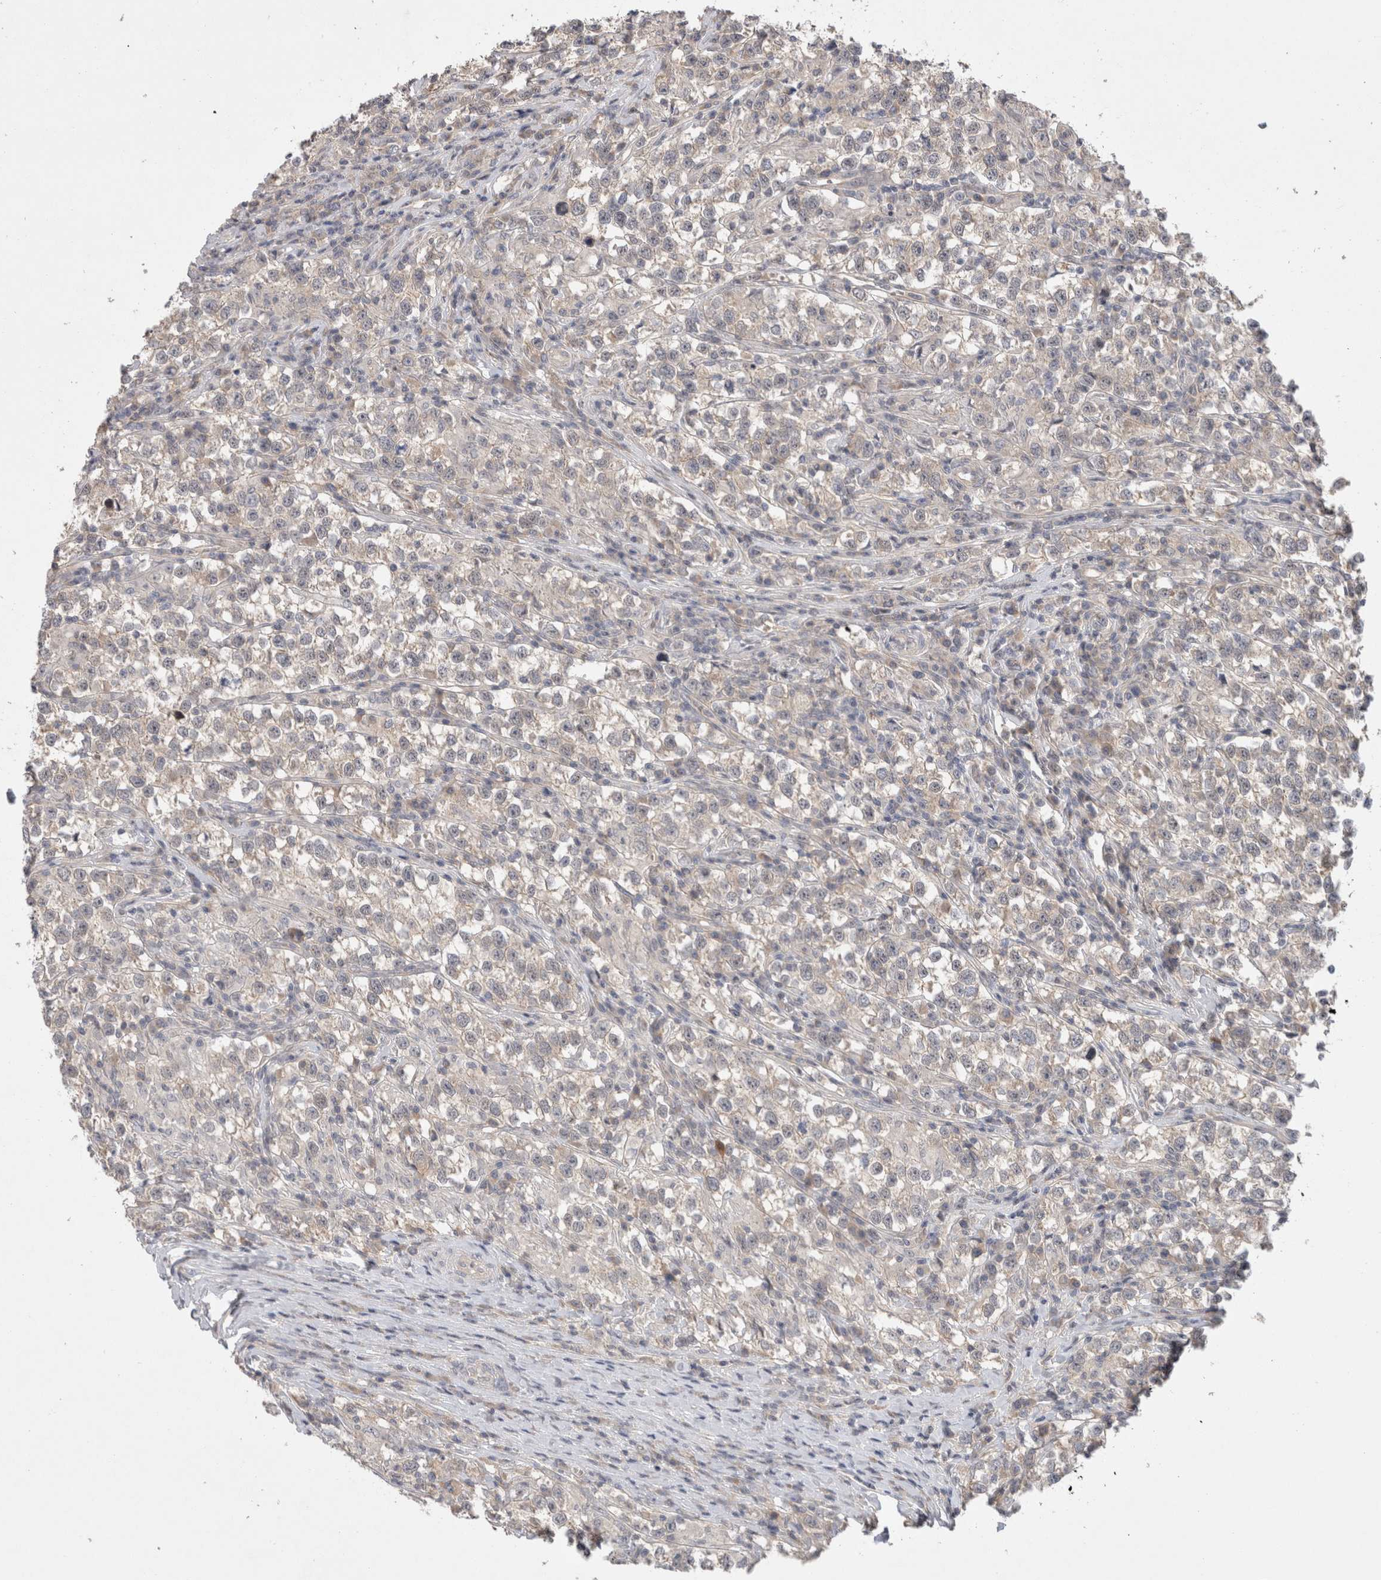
{"staining": {"intensity": "negative", "quantity": "none", "location": "none"}, "tissue": "testis cancer", "cell_type": "Tumor cells", "image_type": "cancer", "snomed": [{"axis": "morphology", "description": "Normal tissue, NOS"}, {"axis": "morphology", "description": "Seminoma, NOS"}, {"axis": "topography", "description": "Testis"}], "caption": "Immunohistochemistry (IHC) photomicrograph of testis cancer (seminoma) stained for a protein (brown), which exhibits no expression in tumor cells.", "gene": "CERS3", "patient": {"sex": "male", "age": 43}}